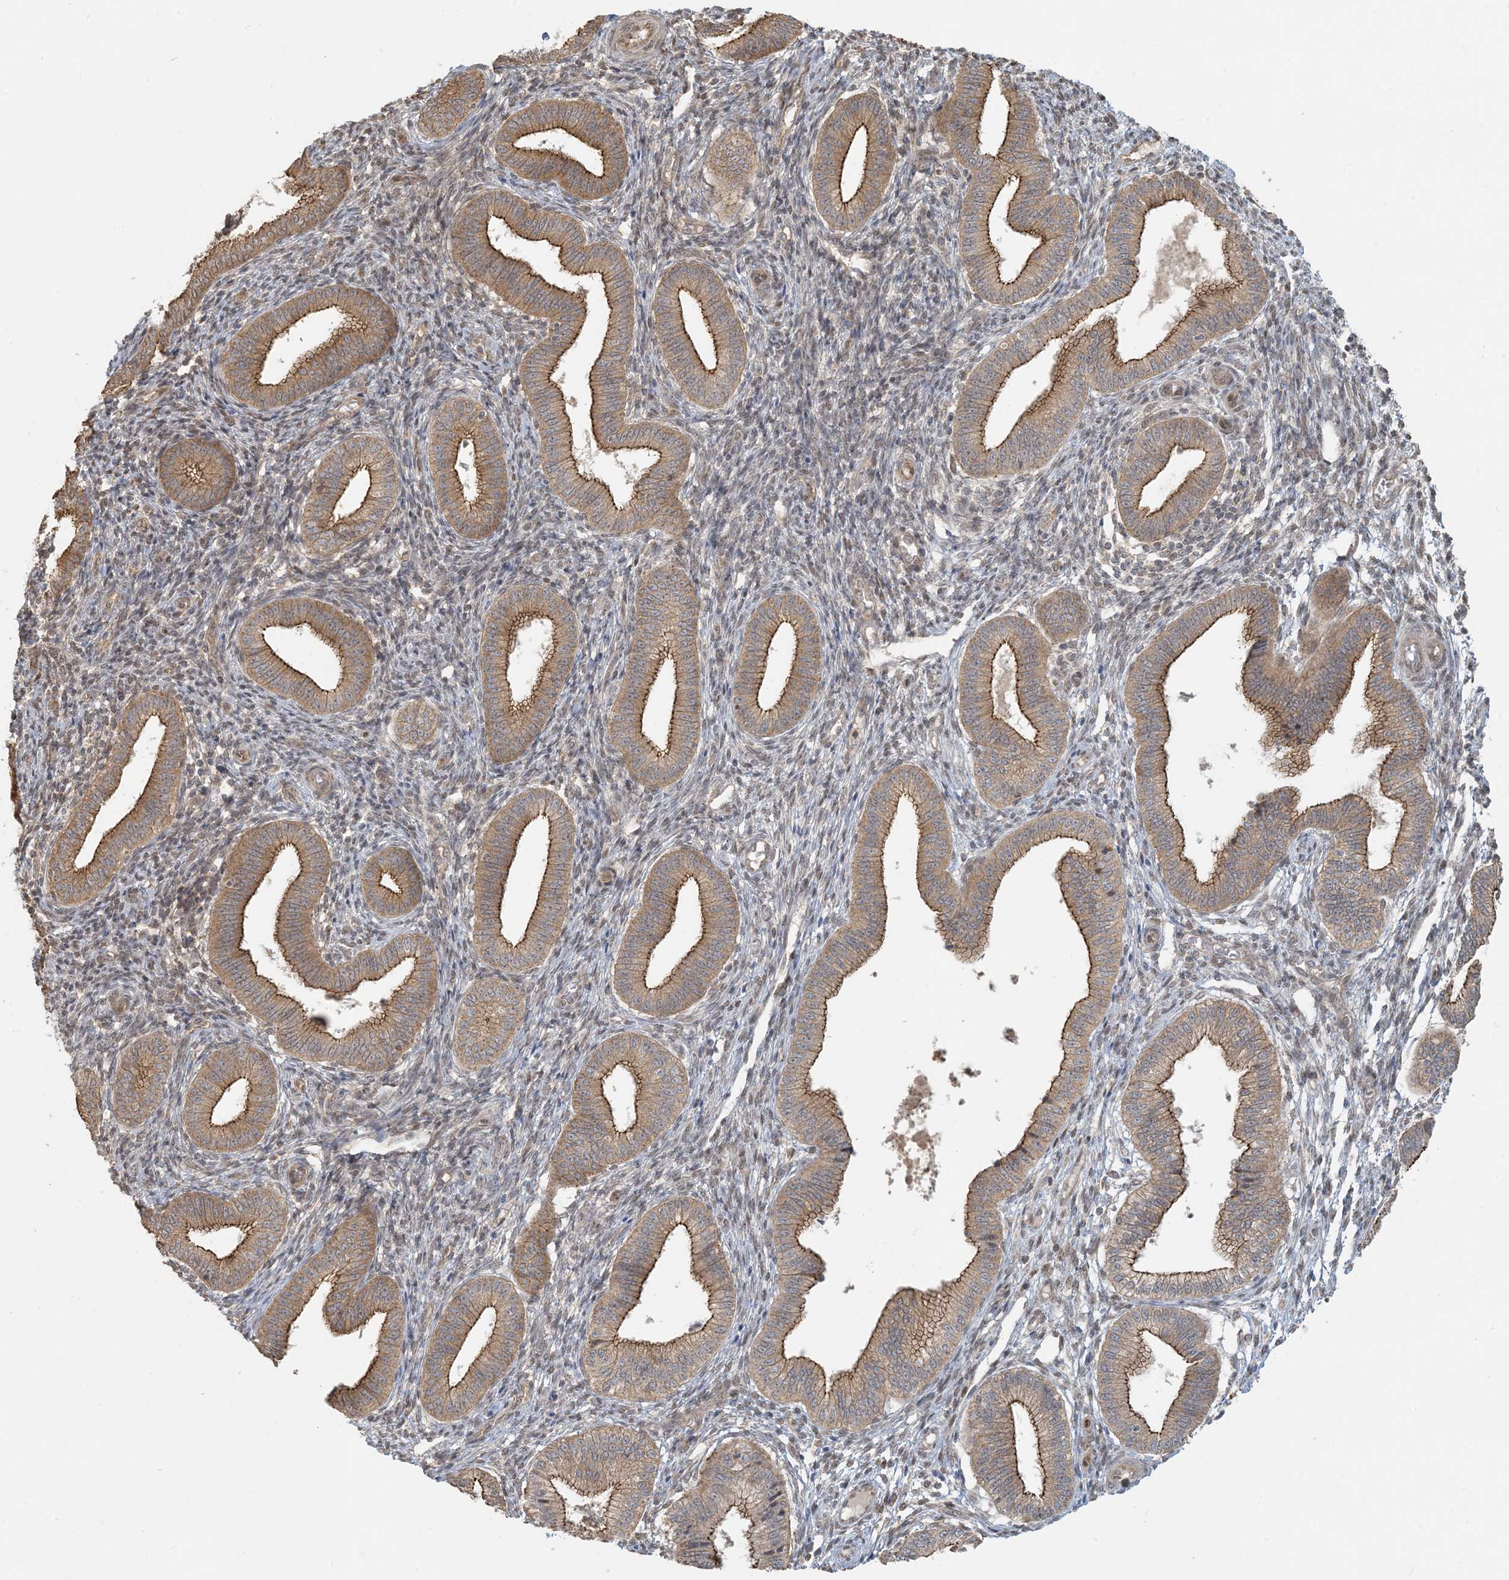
{"staining": {"intensity": "negative", "quantity": "none", "location": "none"}, "tissue": "endometrium", "cell_type": "Cells in endometrial stroma", "image_type": "normal", "snomed": [{"axis": "morphology", "description": "Normal tissue, NOS"}, {"axis": "topography", "description": "Endometrium"}], "caption": "This photomicrograph is of benign endometrium stained with immunohistochemistry (IHC) to label a protein in brown with the nuclei are counter-stained blue. There is no staining in cells in endometrial stroma.", "gene": "BCORL1", "patient": {"sex": "female", "age": 39}}